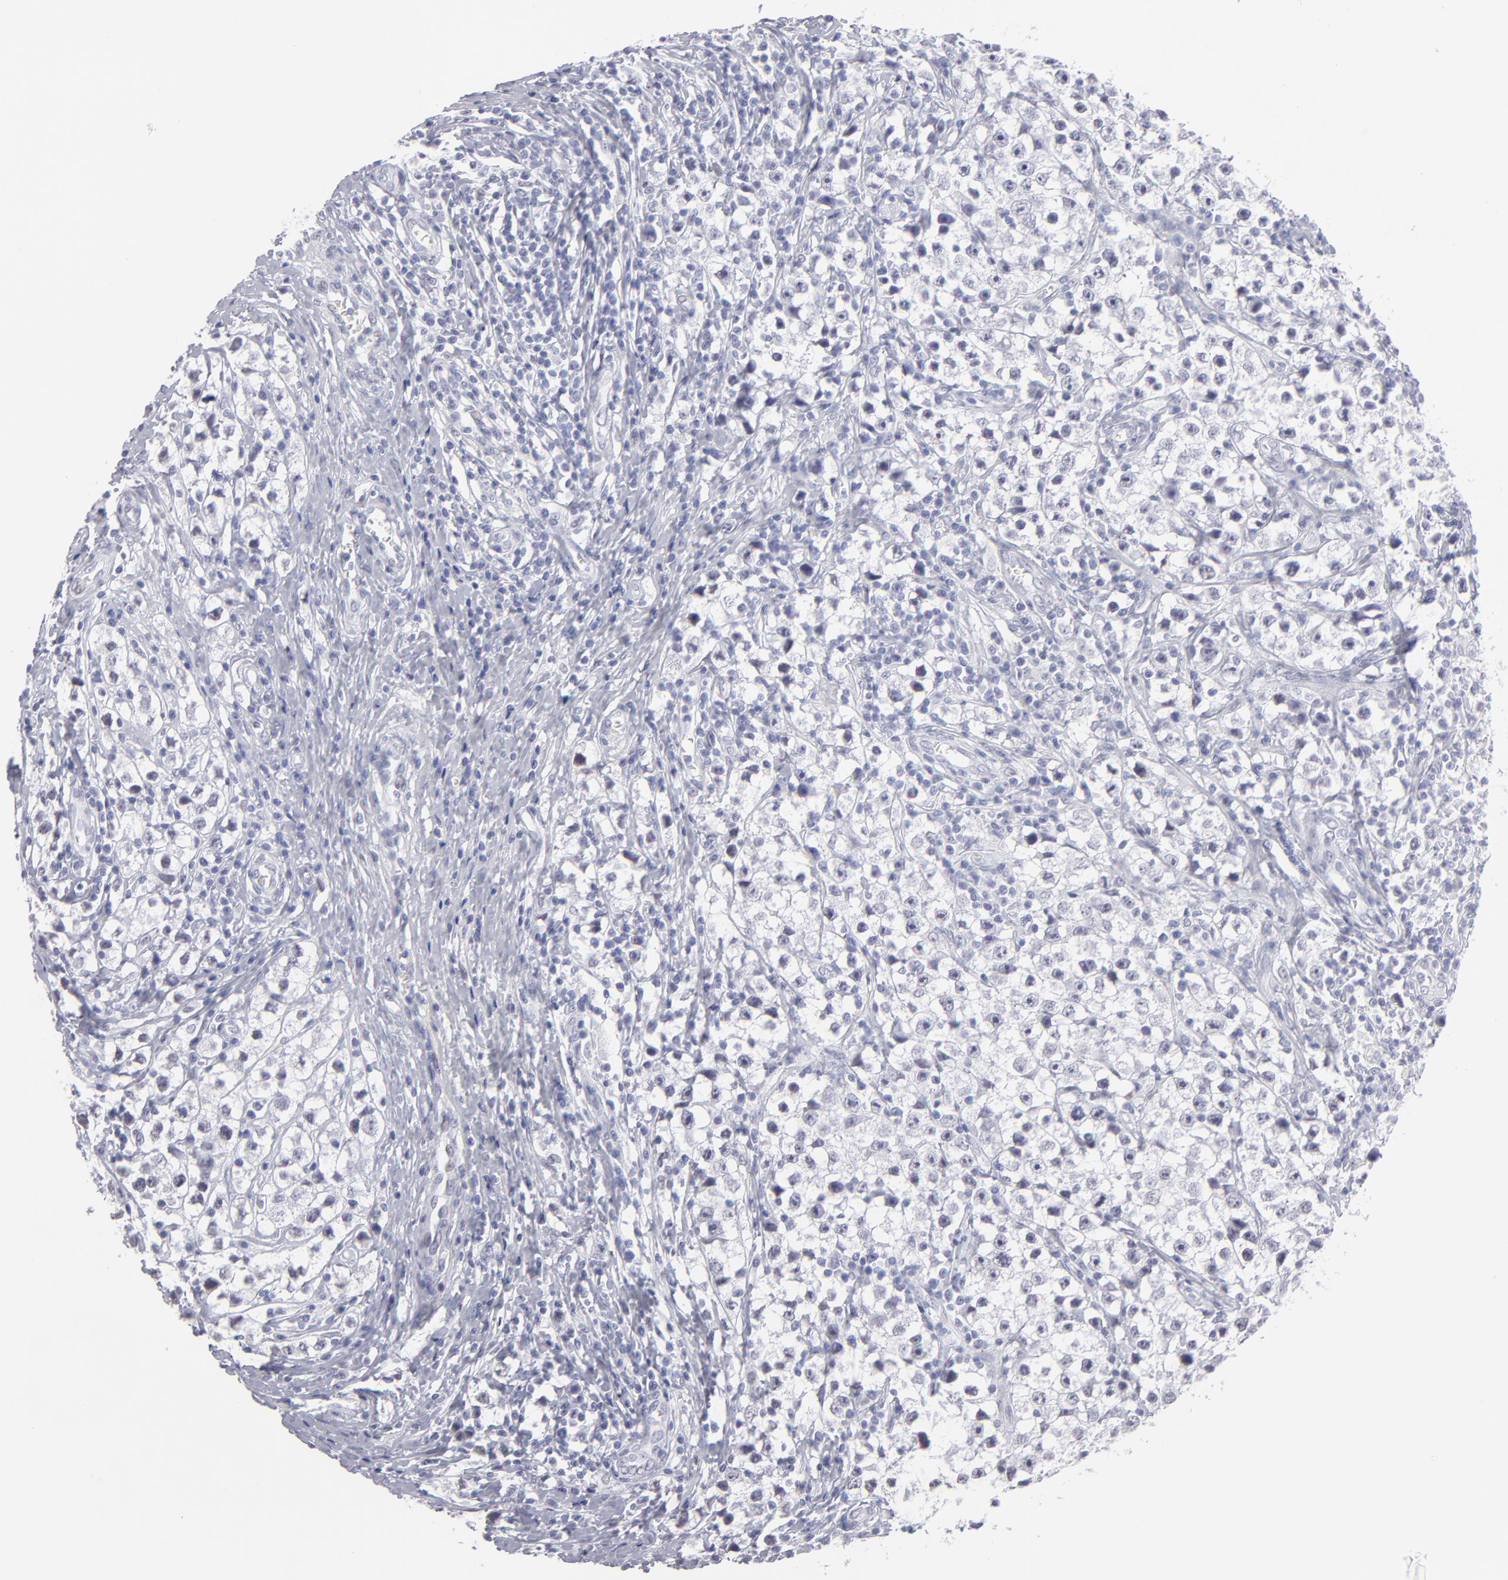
{"staining": {"intensity": "negative", "quantity": "none", "location": "none"}, "tissue": "testis cancer", "cell_type": "Tumor cells", "image_type": "cancer", "snomed": [{"axis": "morphology", "description": "Seminoma, NOS"}, {"axis": "topography", "description": "Testis"}], "caption": "There is no significant expression in tumor cells of testis seminoma.", "gene": "ALDOB", "patient": {"sex": "male", "age": 35}}